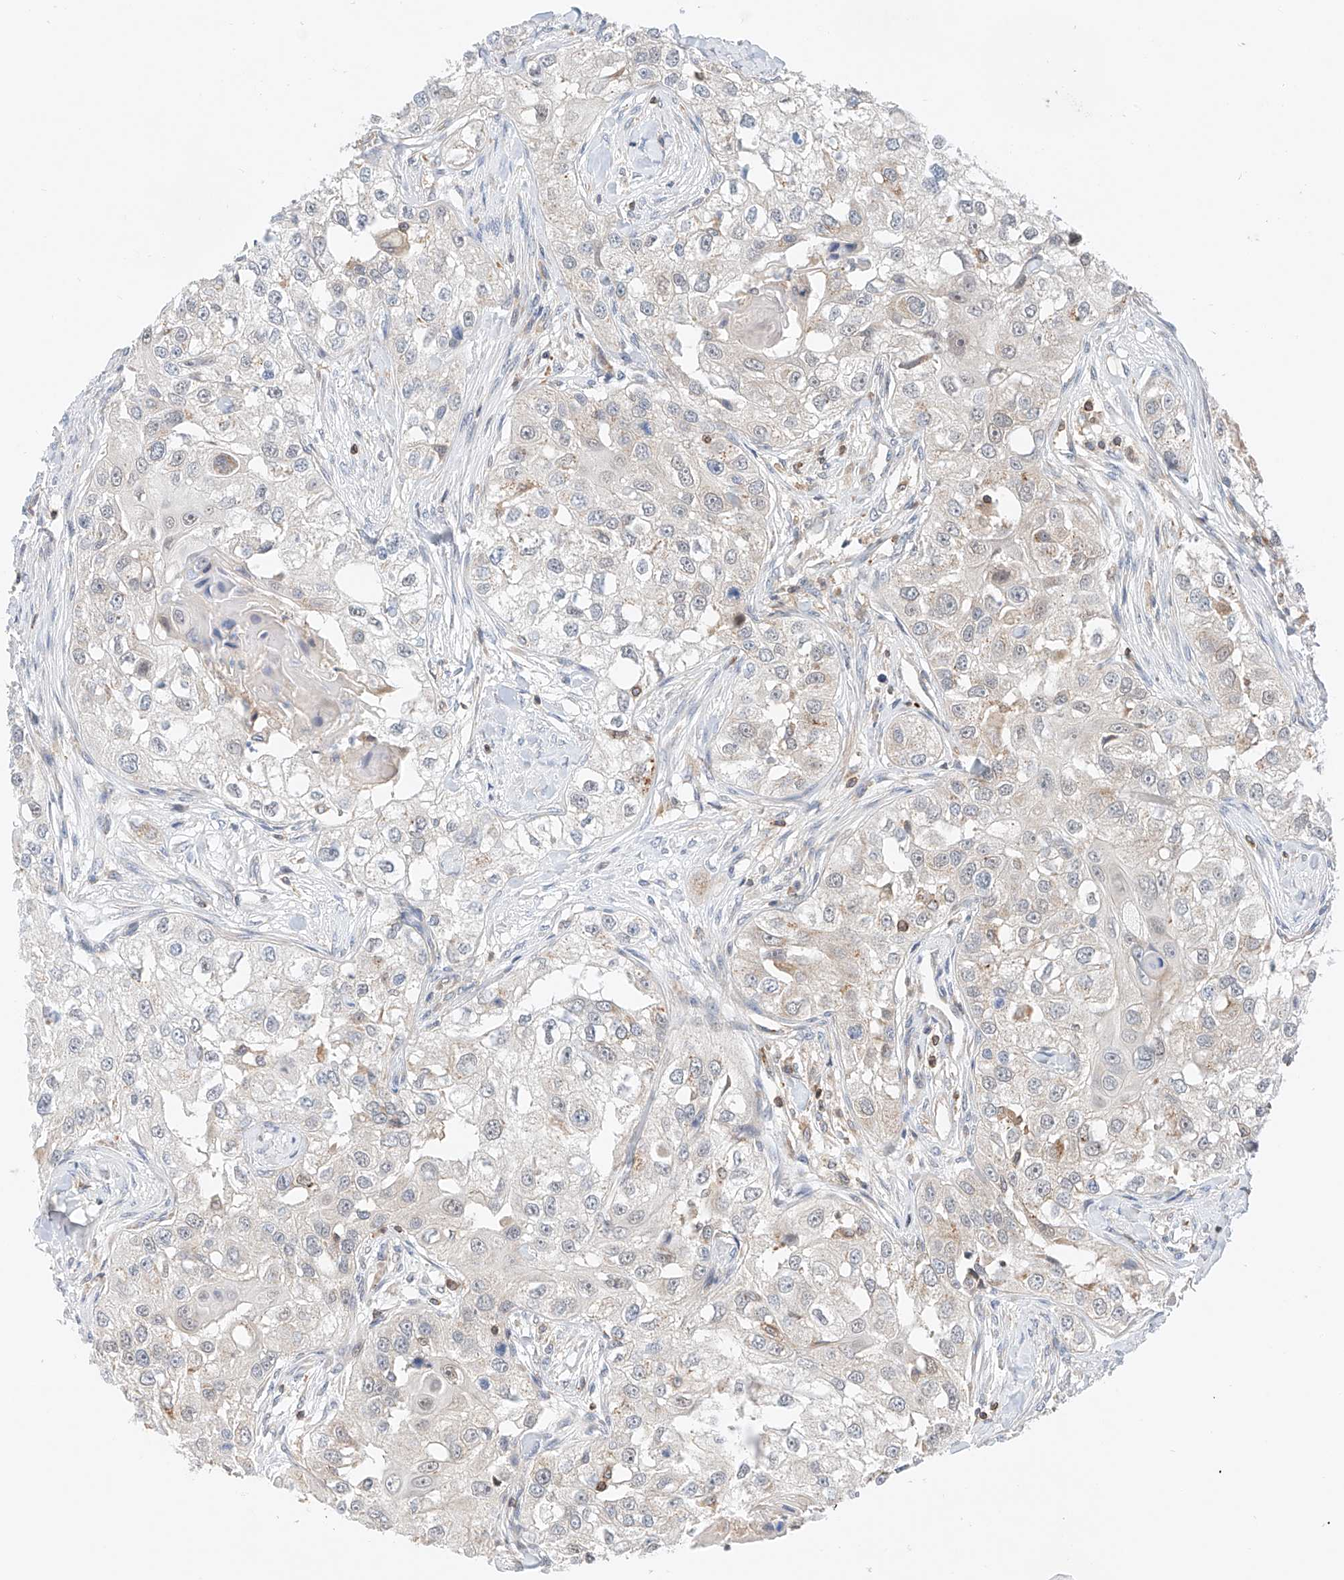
{"staining": {"intensity": "negative", "quantity": "none", "location": "none"}, "tissue": "head and neck cancer", "cell_type": "Tumor cells", "image_type": "cancer", "snomed": [{"axis": "morphology", "description": "Normal tissue, NOS"}, {"axis": "morphology", "description": "Squamous cell carcinoma, NOS"}, {"axis": "topography", "description": "Skeletal muscle"}, {"axis": "topography", "description": "Head-Neck"}], "caption": "This is an immunohistochemistry micrograph of squamous cell carcinoma (head and neck). There is no expression in tumor cells.", "gene": "MFN2", "patient": {"sex": "male", "age": 51}}